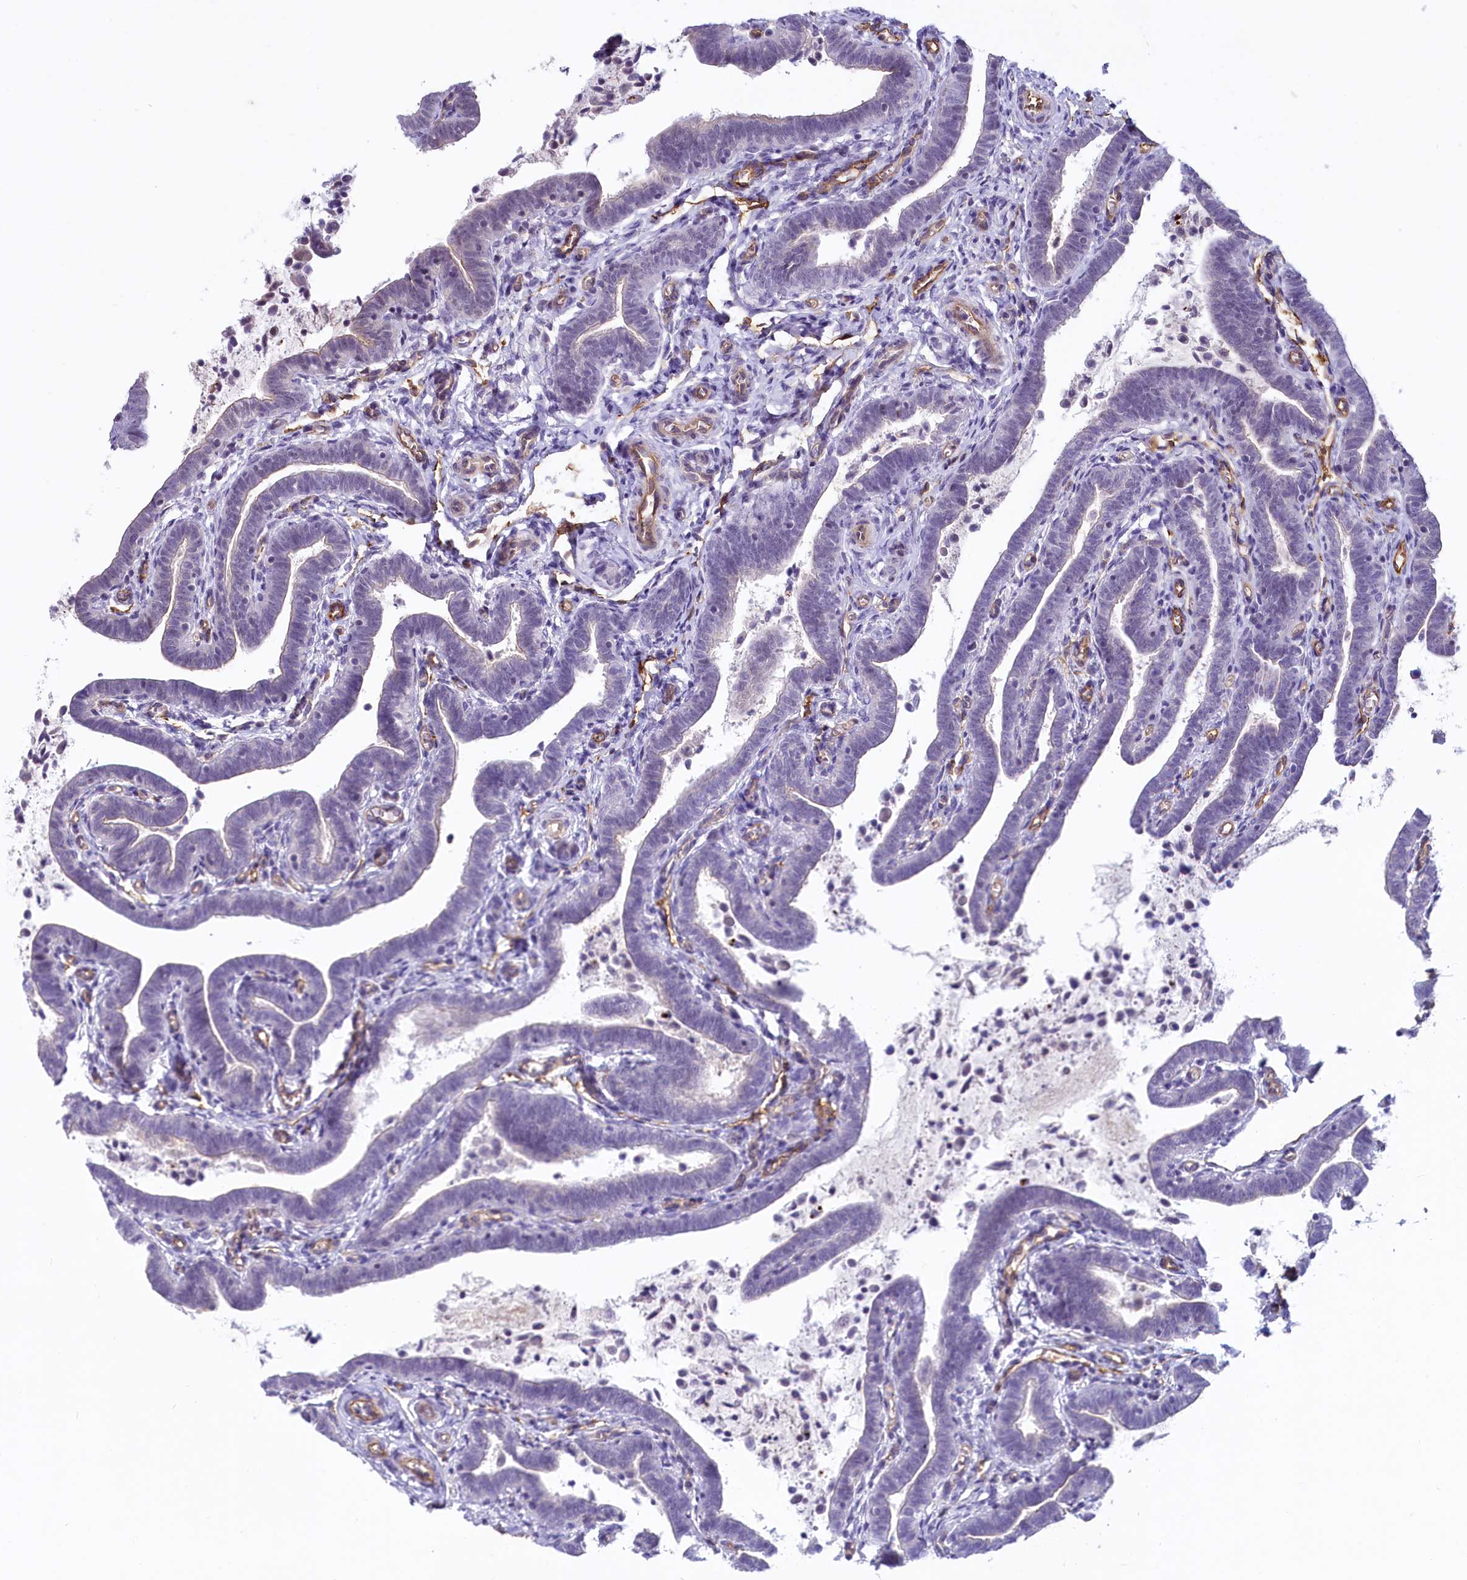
{"staining": {"intensity": "negative", "quantity": "none", "location": "none"}, "tissue": "fallopian tube", "cell_type": "Glandular cells", "image_type": "normal", "snomed": [{"axis": "morphology", "description": "Normal tissue, NOS"}, {"axis": "topography", "description": "Fallopian tube"}], "caption": "This is an immunohistochemistry photomicrograph of unremarkable fallopian tube. There is no staining in glandular cells.", "gene": "PROCR", "patient": {"sex": "female", "age": 36}}